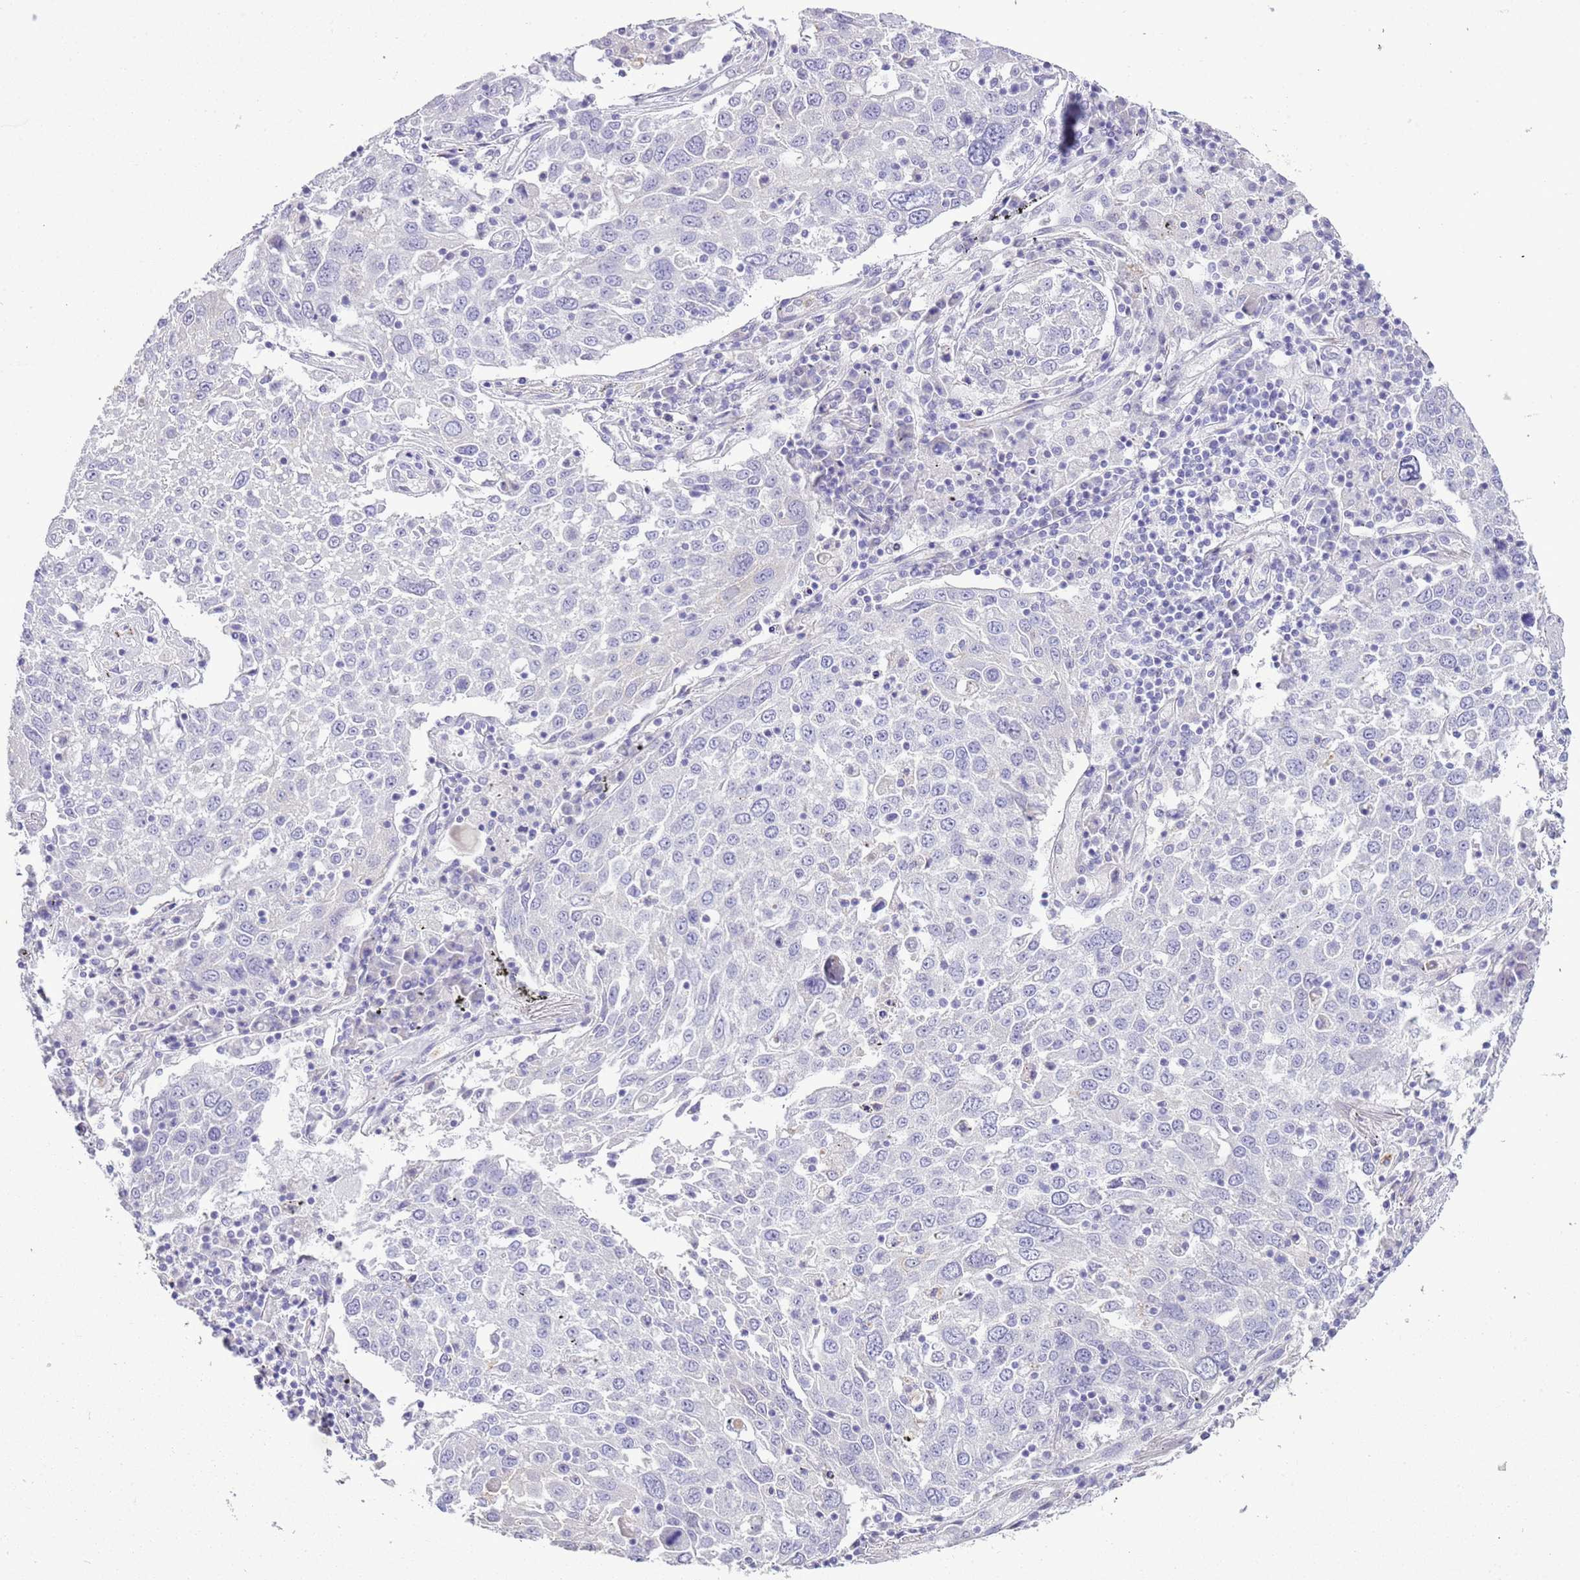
{"staining": {"intensity": "negative", "quantity": "none", "location": "none"}, "tissue": "lung cancer", "cell_type": "Tumor cells", "image_type": "cancer", "snomed": [{"axis": "morphology", "description": "Squamous cell carcinoma, NOS"}, {"axis": "topography", "description": "Lung"}], "caption": "Lung squamous cell carcinoma was stained to show a protein in brown. There is no significant staining in tumor cells.", "gene": "OR2Z1", "patient": {"sex": "male", "age": 65}}